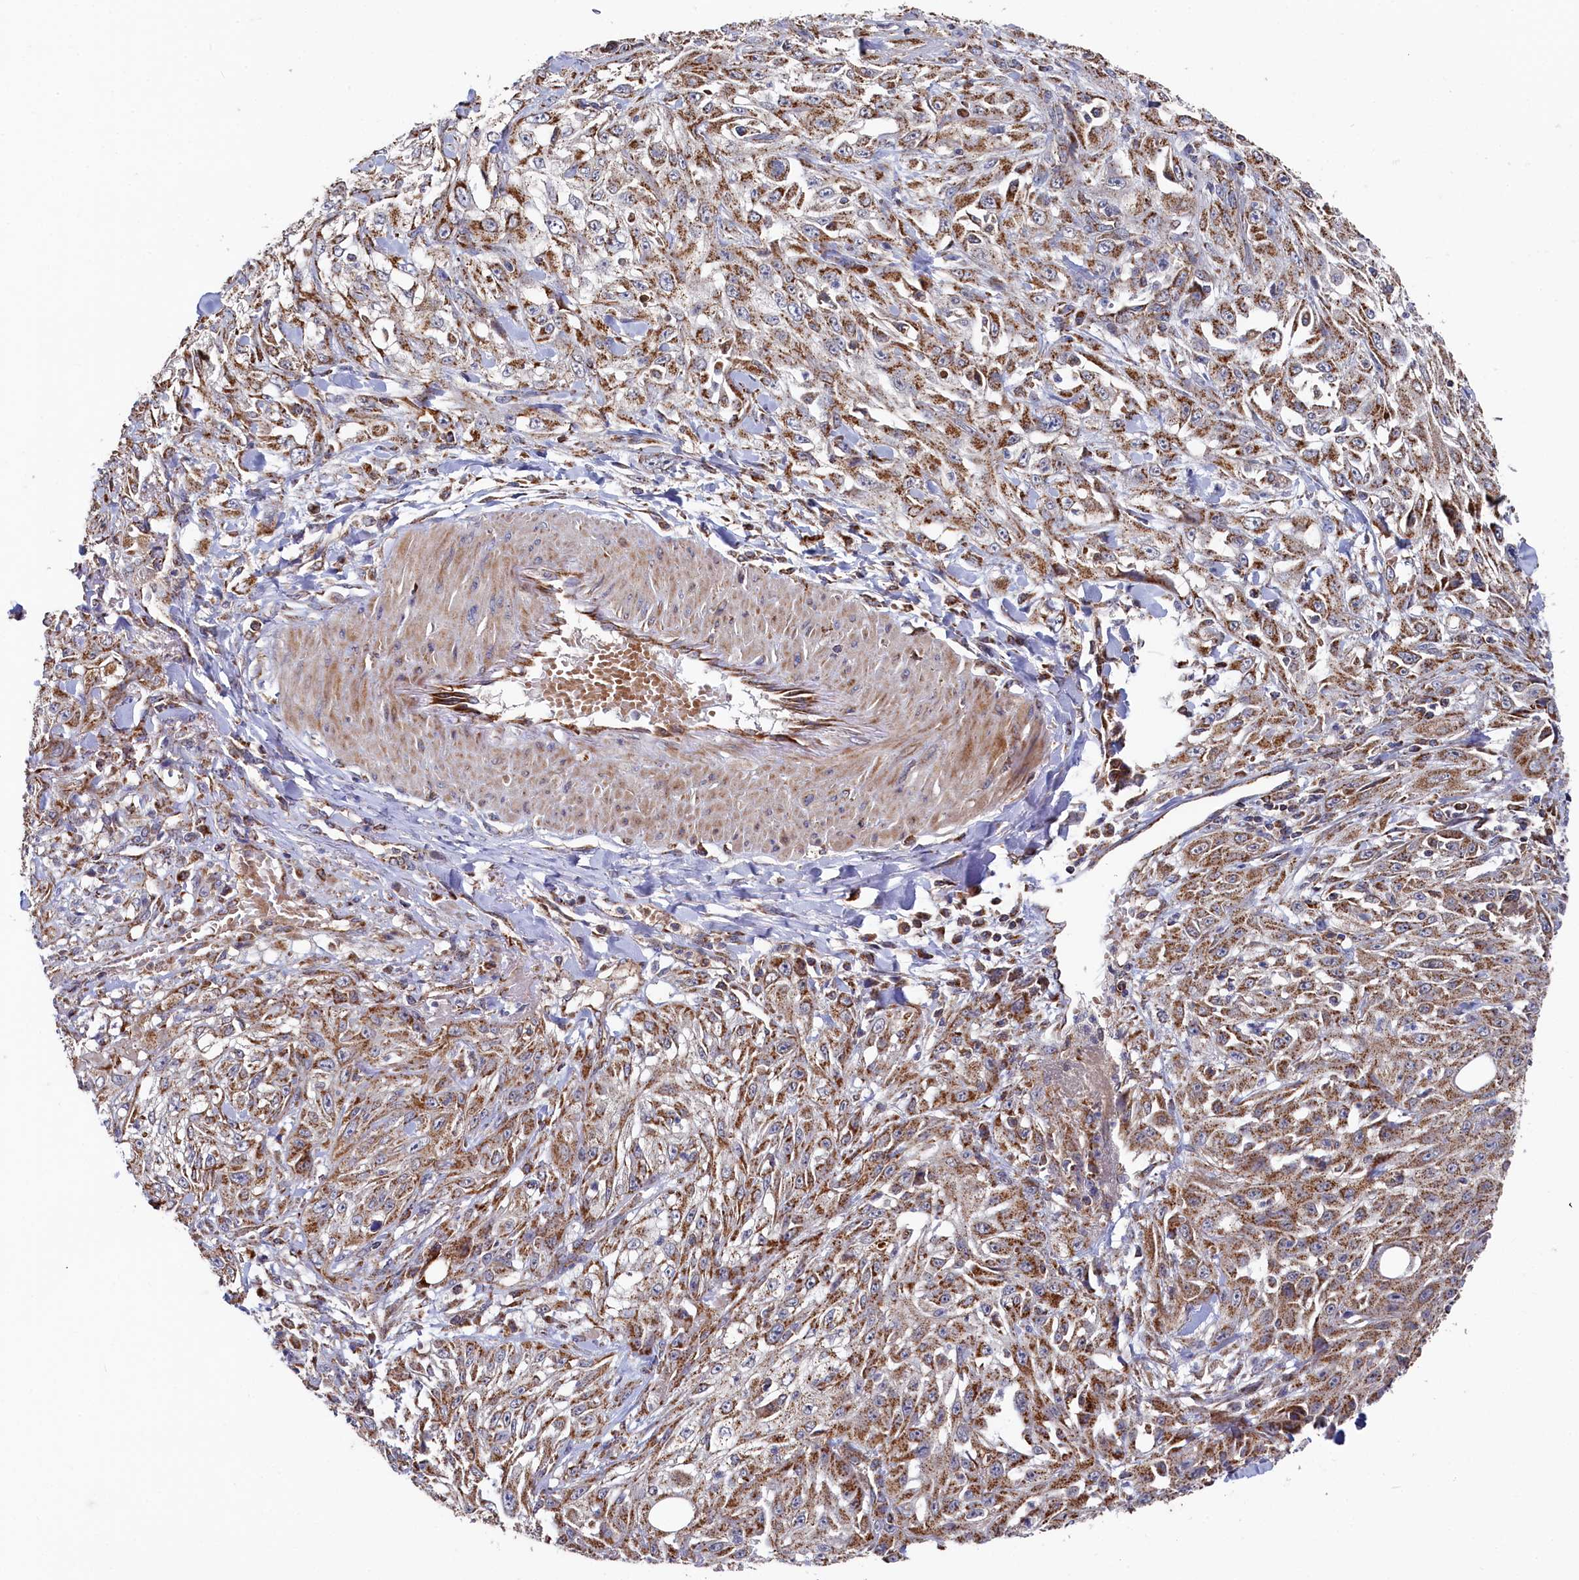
{"staining": {"intensity": "moderate", "quantity": ">75%", "location": "cytoplasmic/membranous"}, "tissue": "skin cancer", "cell_type": "Tumor cells", "image_type": "cancer", "snomed": [{"axis": "morphology", "description": "Squamous cell carcinoma, NOS"}, {"axis": "morphology", "description": "Squamous cell carcinoma, metastatic, NOS"}, {"axis": "topography", "description": "Skin"}, {"axis": "topography", "description": "Lymph node"}], "caption": "There is medium levels of moderate cytoplasmic/membranous expression in tumor cells of skin cancer, as demonstrated by immunohistochemical staining (brown color).", "gene": "HAUS2", "patient": {"sex": "male", "age": 75}}